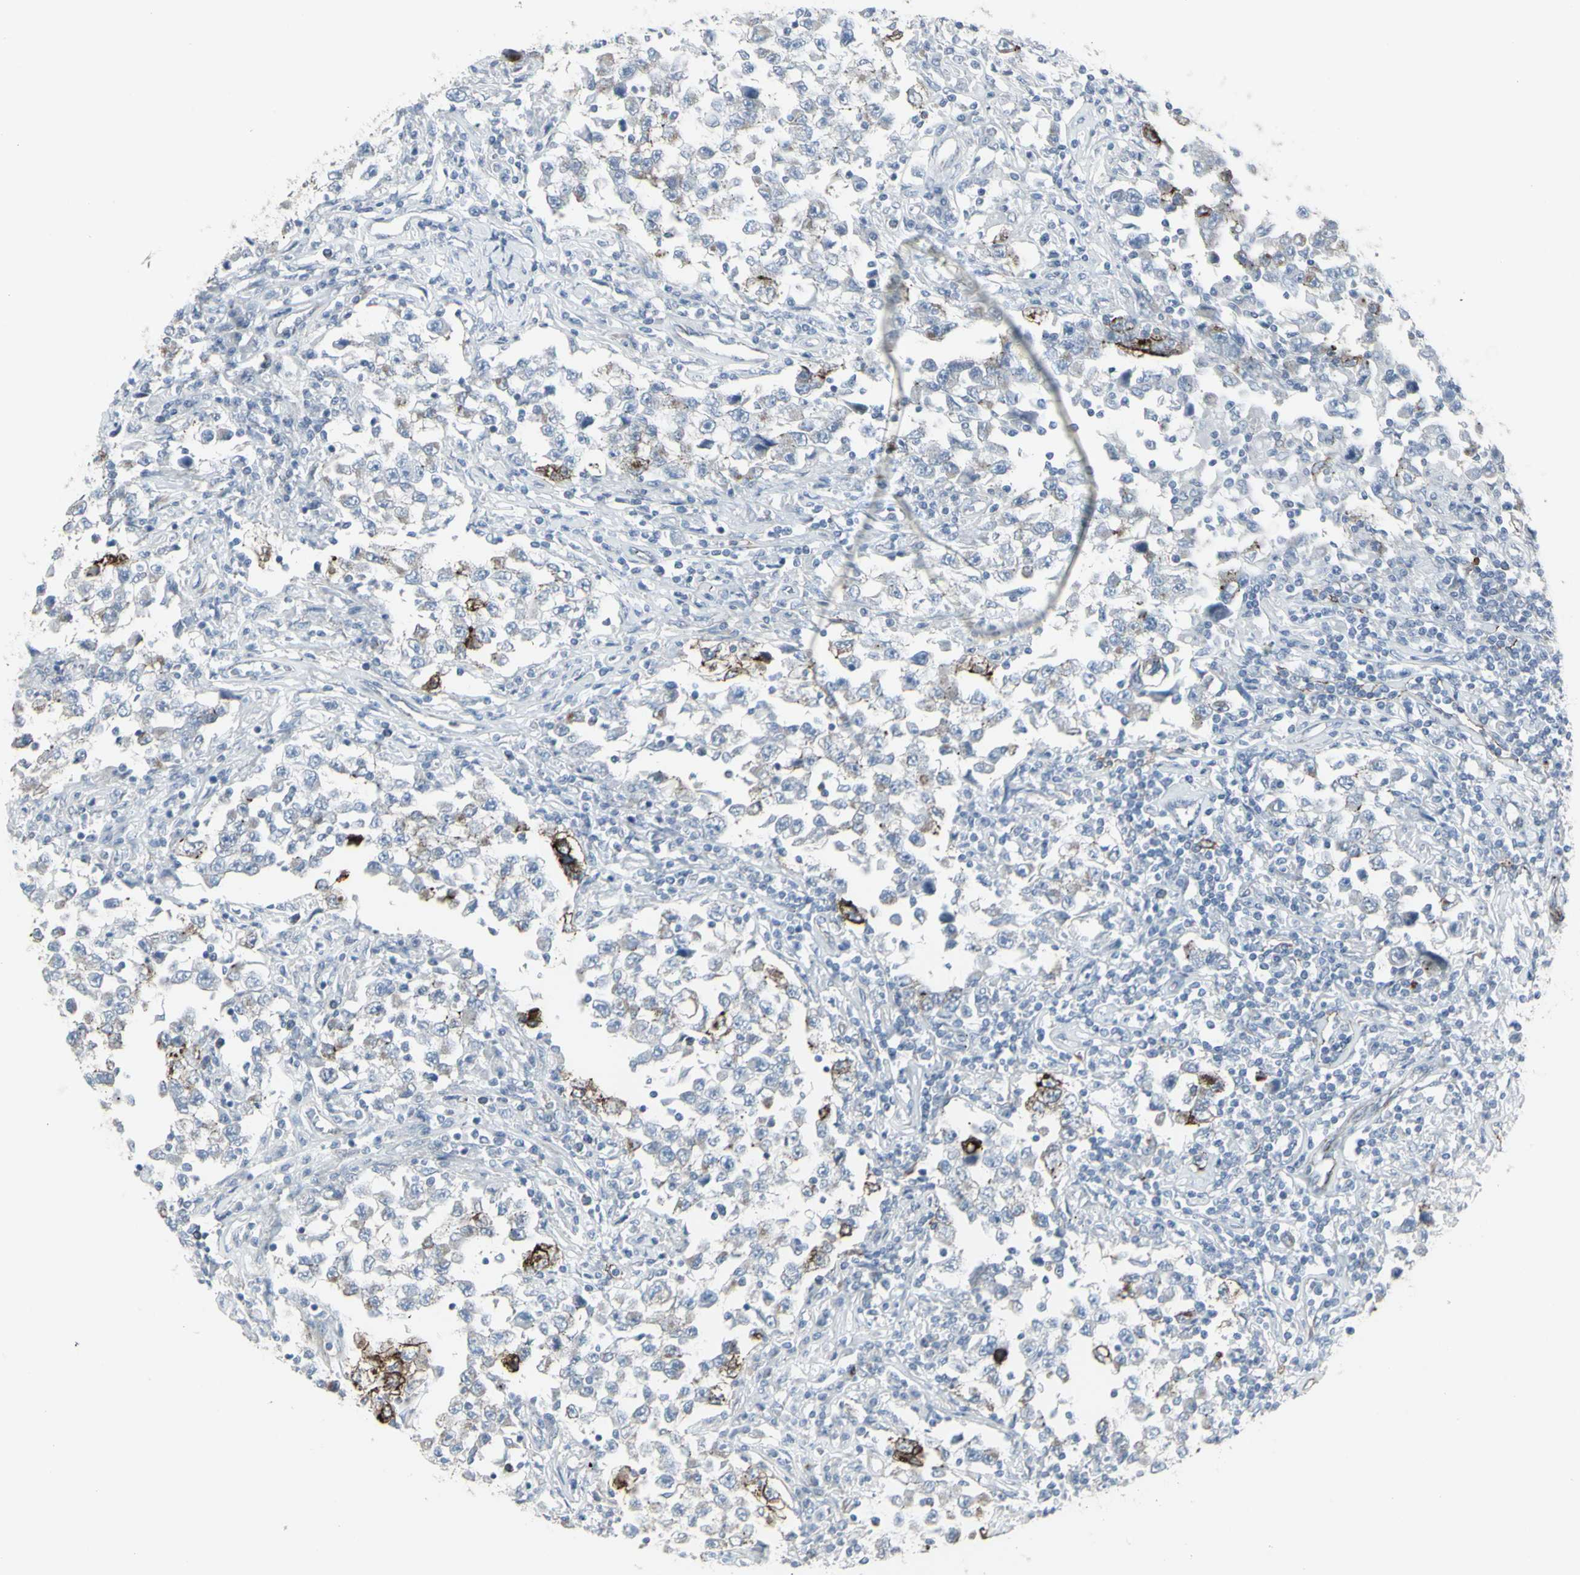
{"staining": {"intensity": "moderate", "quantity": "<25%", "location": "cytoplasmic/membranous"}, "tissue": "testis cancer", "cell_type": "Tumor cells", "image_type": "cancer", "snomed": [{"axis": "morphology", "description": "Carcinoma, Embryonal, NOS"}, {"axis": "topography", "description": "Testis"}], "caption": "High-power microscopy captured an immunohistochemistry histopathology image of testis cancer (embryonal carcinoma), revealing moderate cytoplasmic/membranous staining in approximately <25% of tumor cells. The staining was performed using DAB (3,3'-diaminobenzidine), with brown indicating positive protein expression. Nuclei are stained blue with hematoxylin.", "gene": "GJA1", "patient": {"sex": "male", "age": 21}}